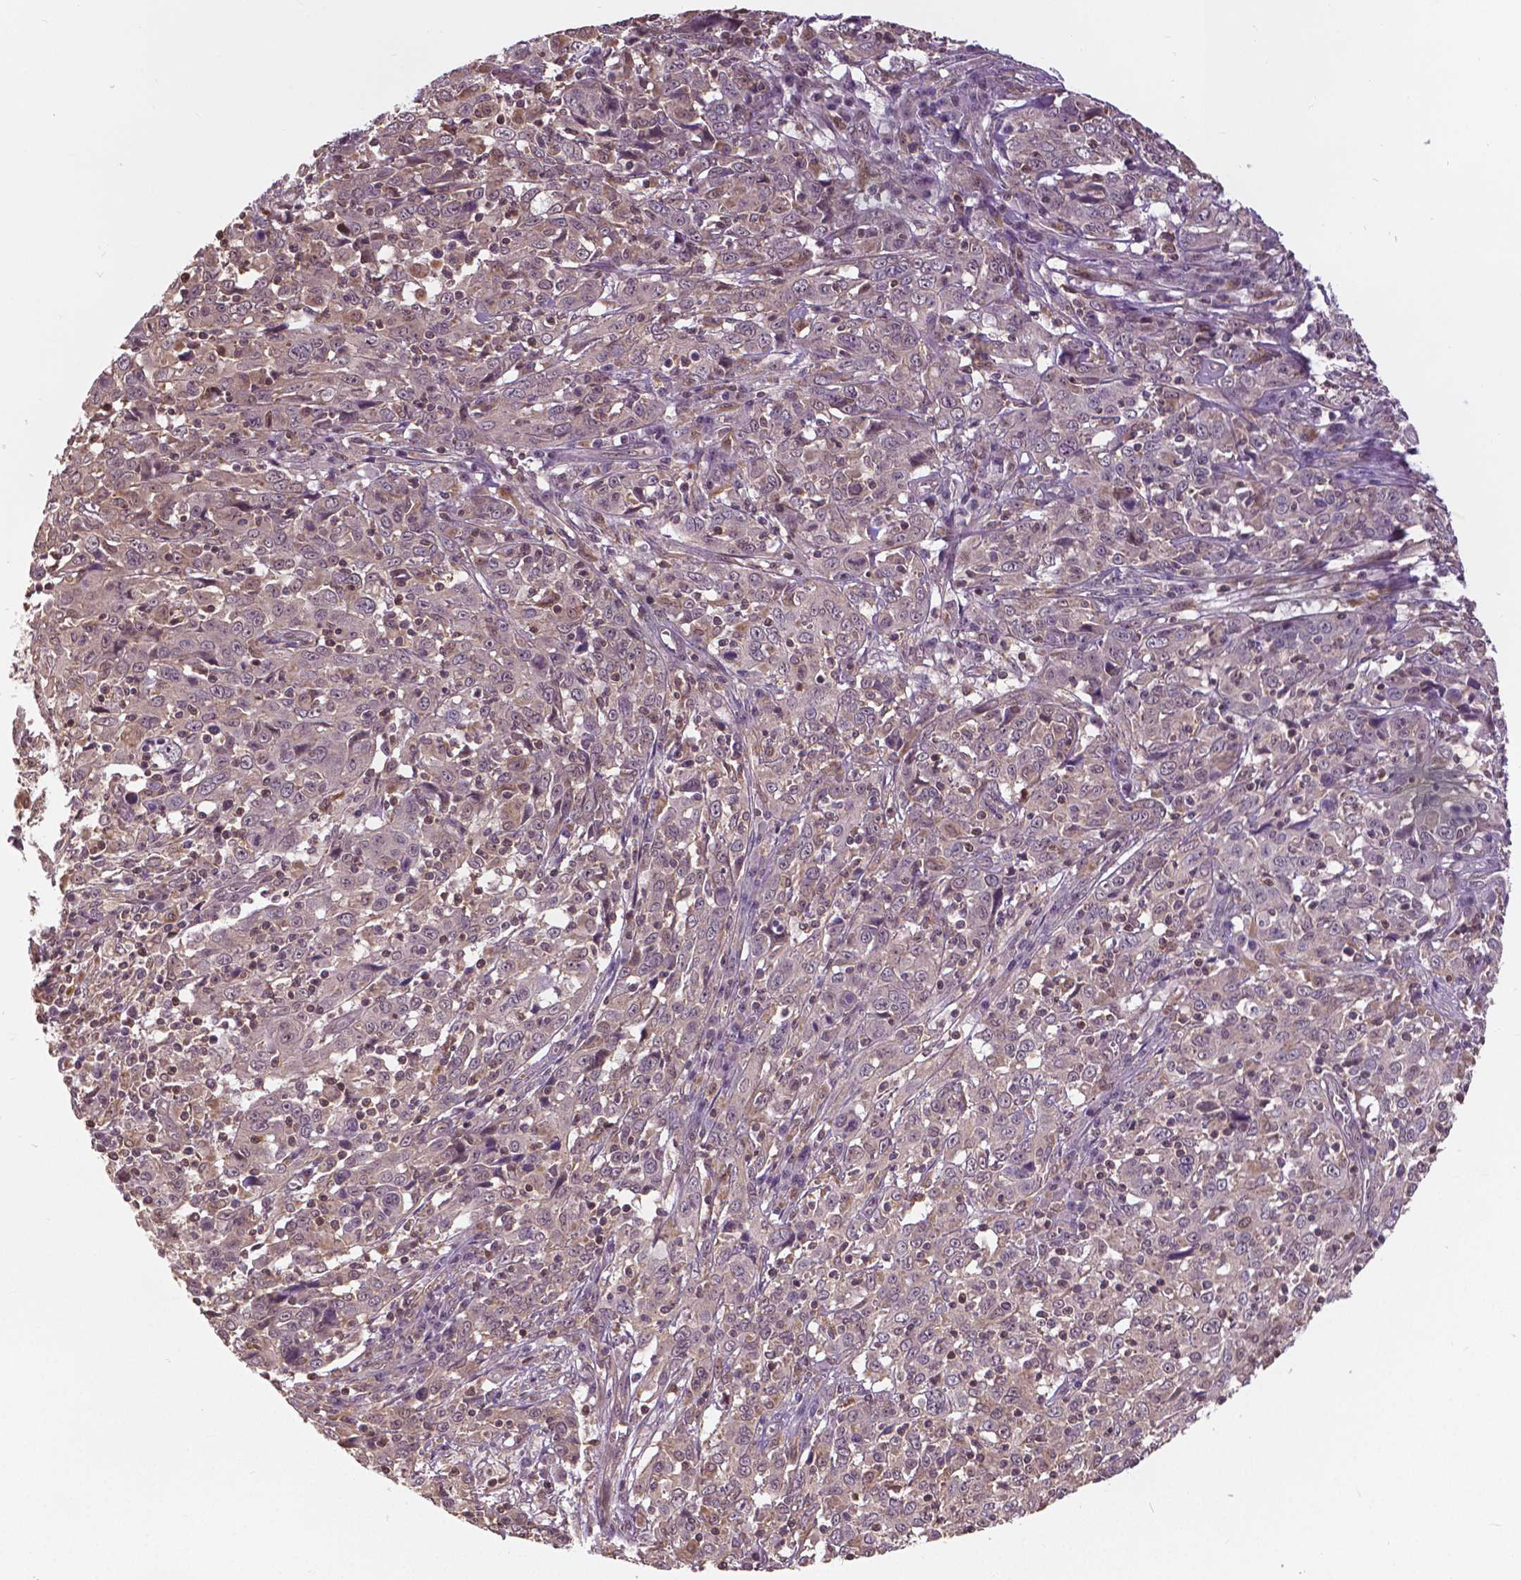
{"staining": {"intensity": "negative", "quantity": "none", "location": "none"}, "tissue": "cervical cancer", "cell_type": "Tumor cells", "image_type": "cancer", "snomed": [{"axis": "morphology", "description": "Squamous cell carcinoma, NOS"}, {"axis": "topography", "description": "Cervix"}], "caption": "Tumor cells are negative for protein expression in human cervical cancer (squamous cell carcinoma).", "gene": "ANXA13", "patient": {"sex": "female", "age": 46}}